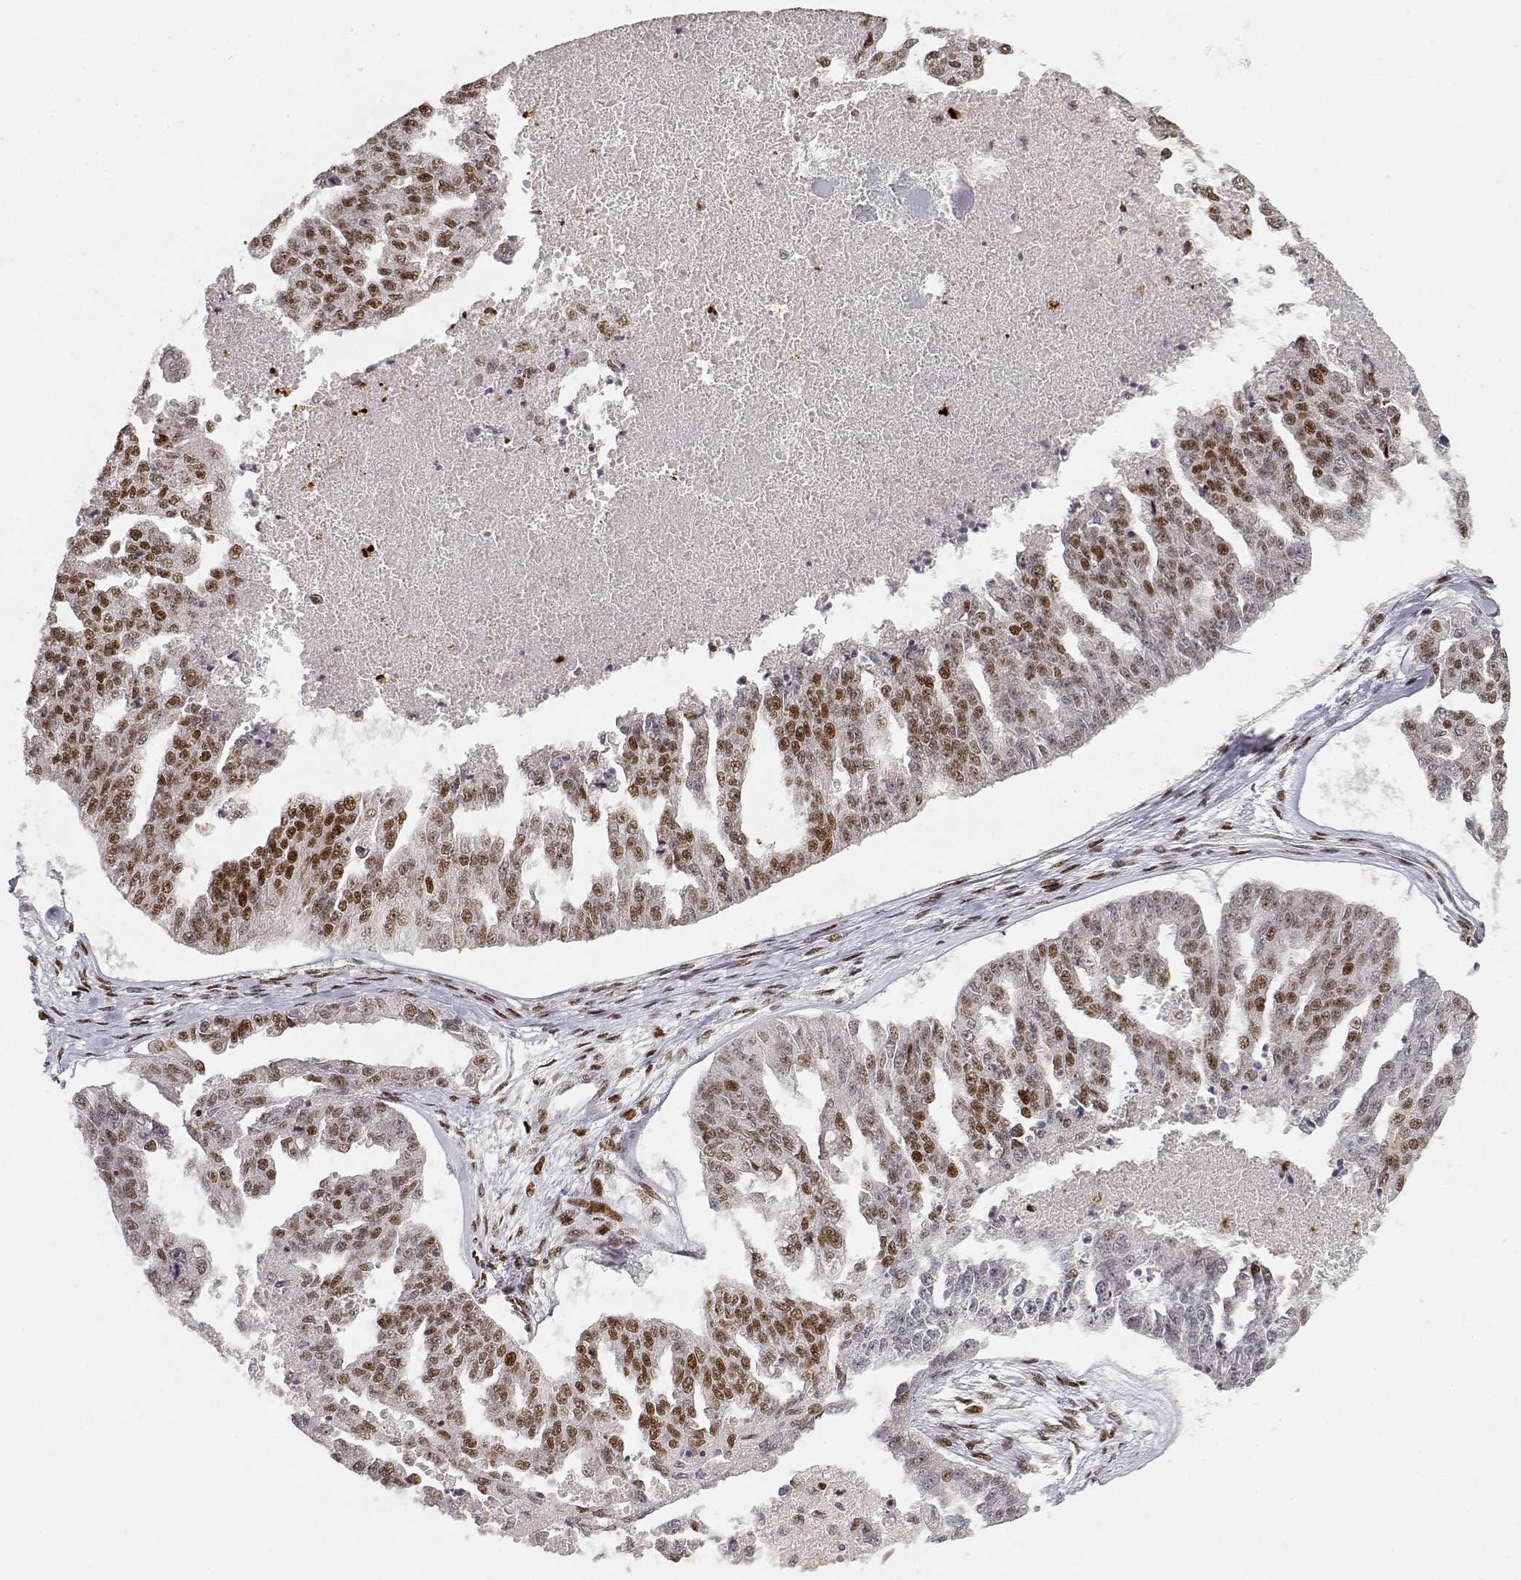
{"staining": {"intensity": "strong", "quantity": "<25%", "location": "nuclear"}, "tissue": "ovarian cancer", "cell_type": "Tumor cells", "image_type": "cancer", "snomed": [{"axis": "morphology", "description": "Cystadenocarcinoma, serous, NOS"}, {"axis": "topography", "description": "Ovary"}], "caption": "Tumor cells exhibit strong nuclear positivity in approximately <25% of cells in ovarian serous cystadenocarcinoma.", "gene": "RSF1", "patient": {"sex": "female", "age": 58}}